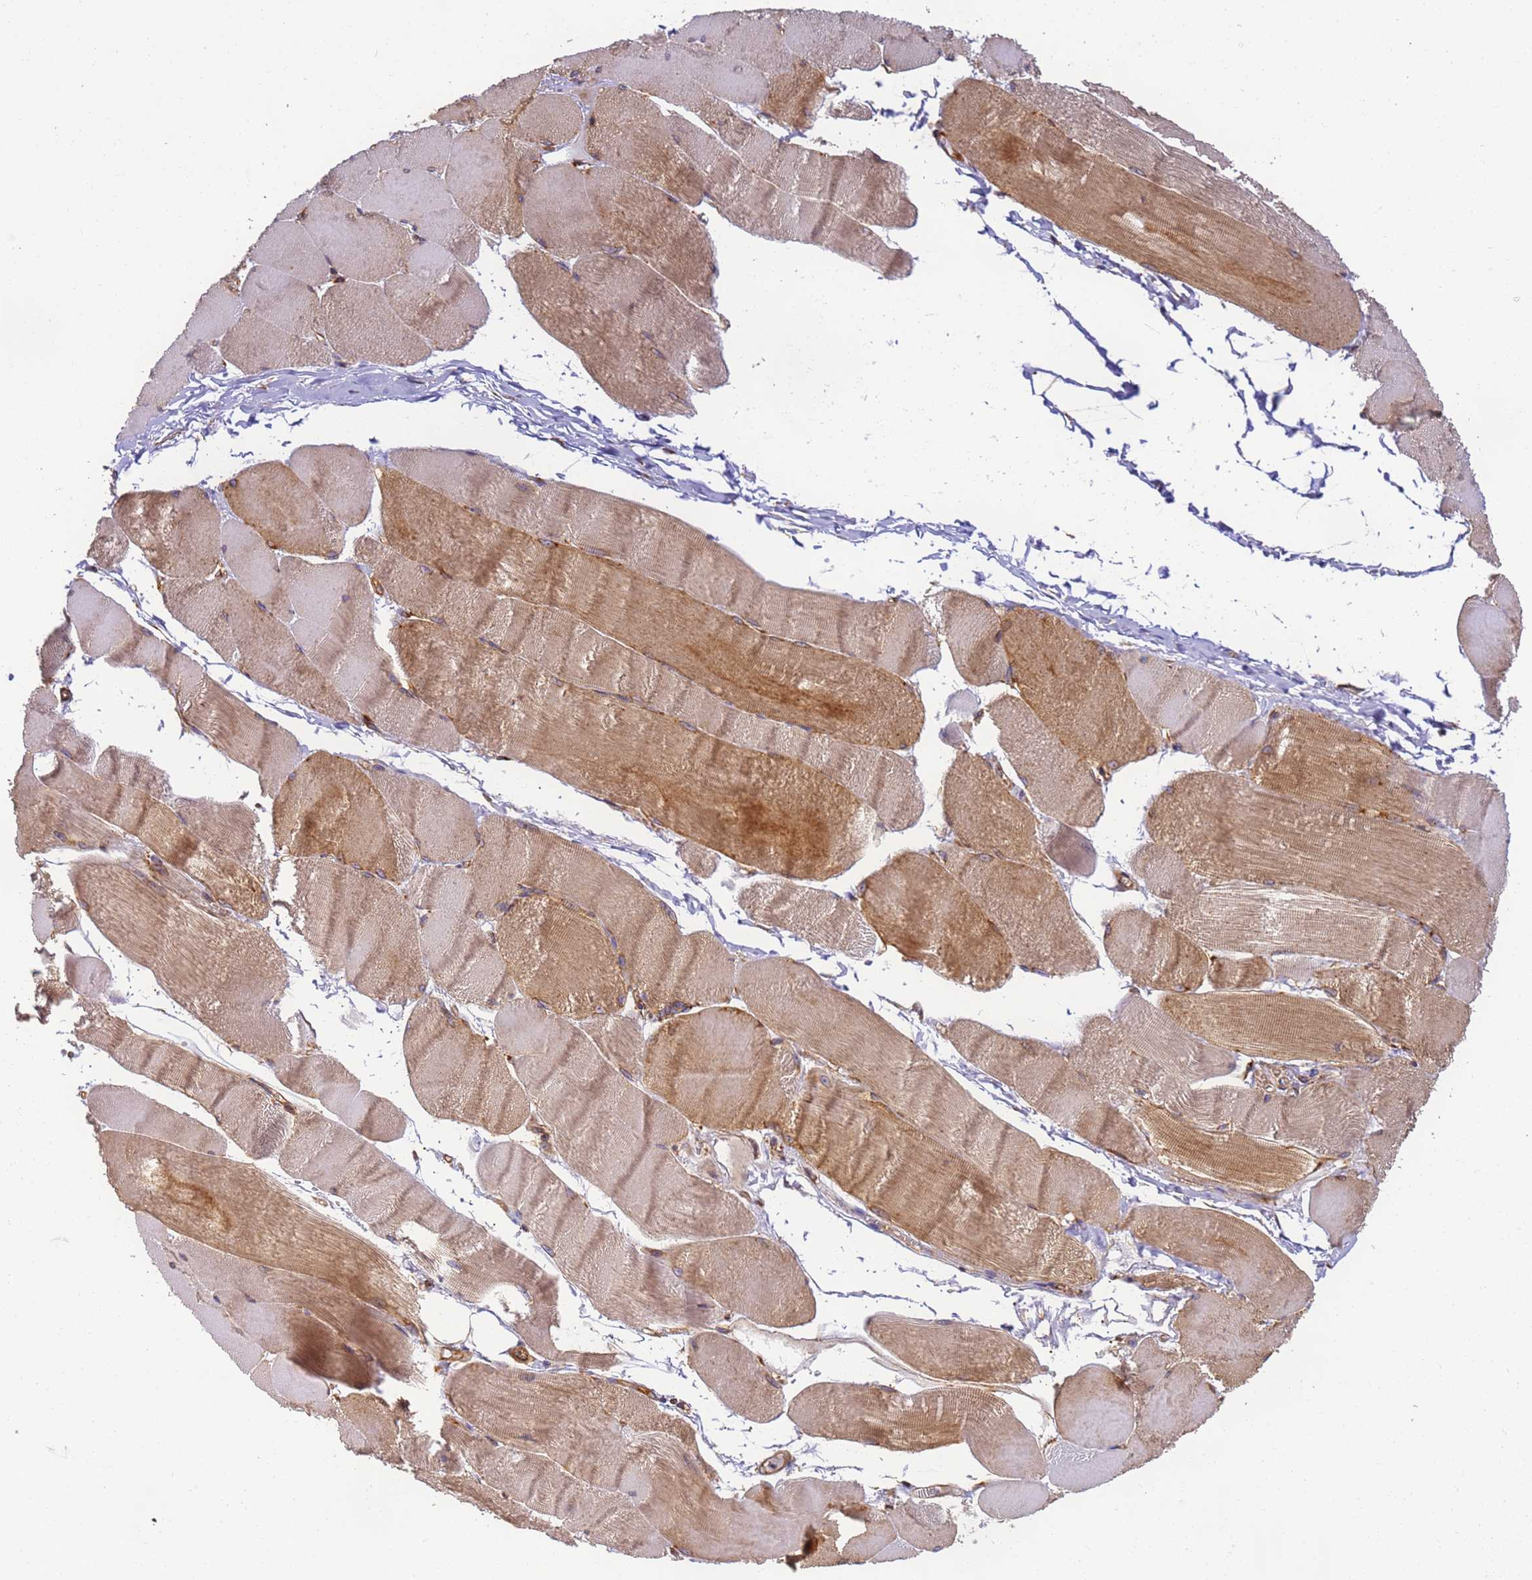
{"staining": {"intensity": "moderate", "quantity": "25%-75%", "location": "cytoplasmic/membranous"}, "tissue": "skeletal muscle", "cell_type": "Myocytes", "image_type": "normal", "snomed": [{"axis": "morphology", "description": "Normal tissue, NOS"}, {"axis": "morphology", "description": "Basal cell carcinoma"}, {"axis": "topography", "description": "Skeletal muscle"}], "caption": "The micrograph reveals immunohistochemical staining of normal skeletal muscle. There is moderate cytoplasmic/membranous positivity is present in about 25%-75% of myocytes. The staining was performed using DAB (3,3'-diaminobenzidine), with brown indicating positive protein expression. Nuclei are stained blue with hematoxylin.", "gene": "DYNC1I2", "patient": {"sex": "female", "age": 64}}